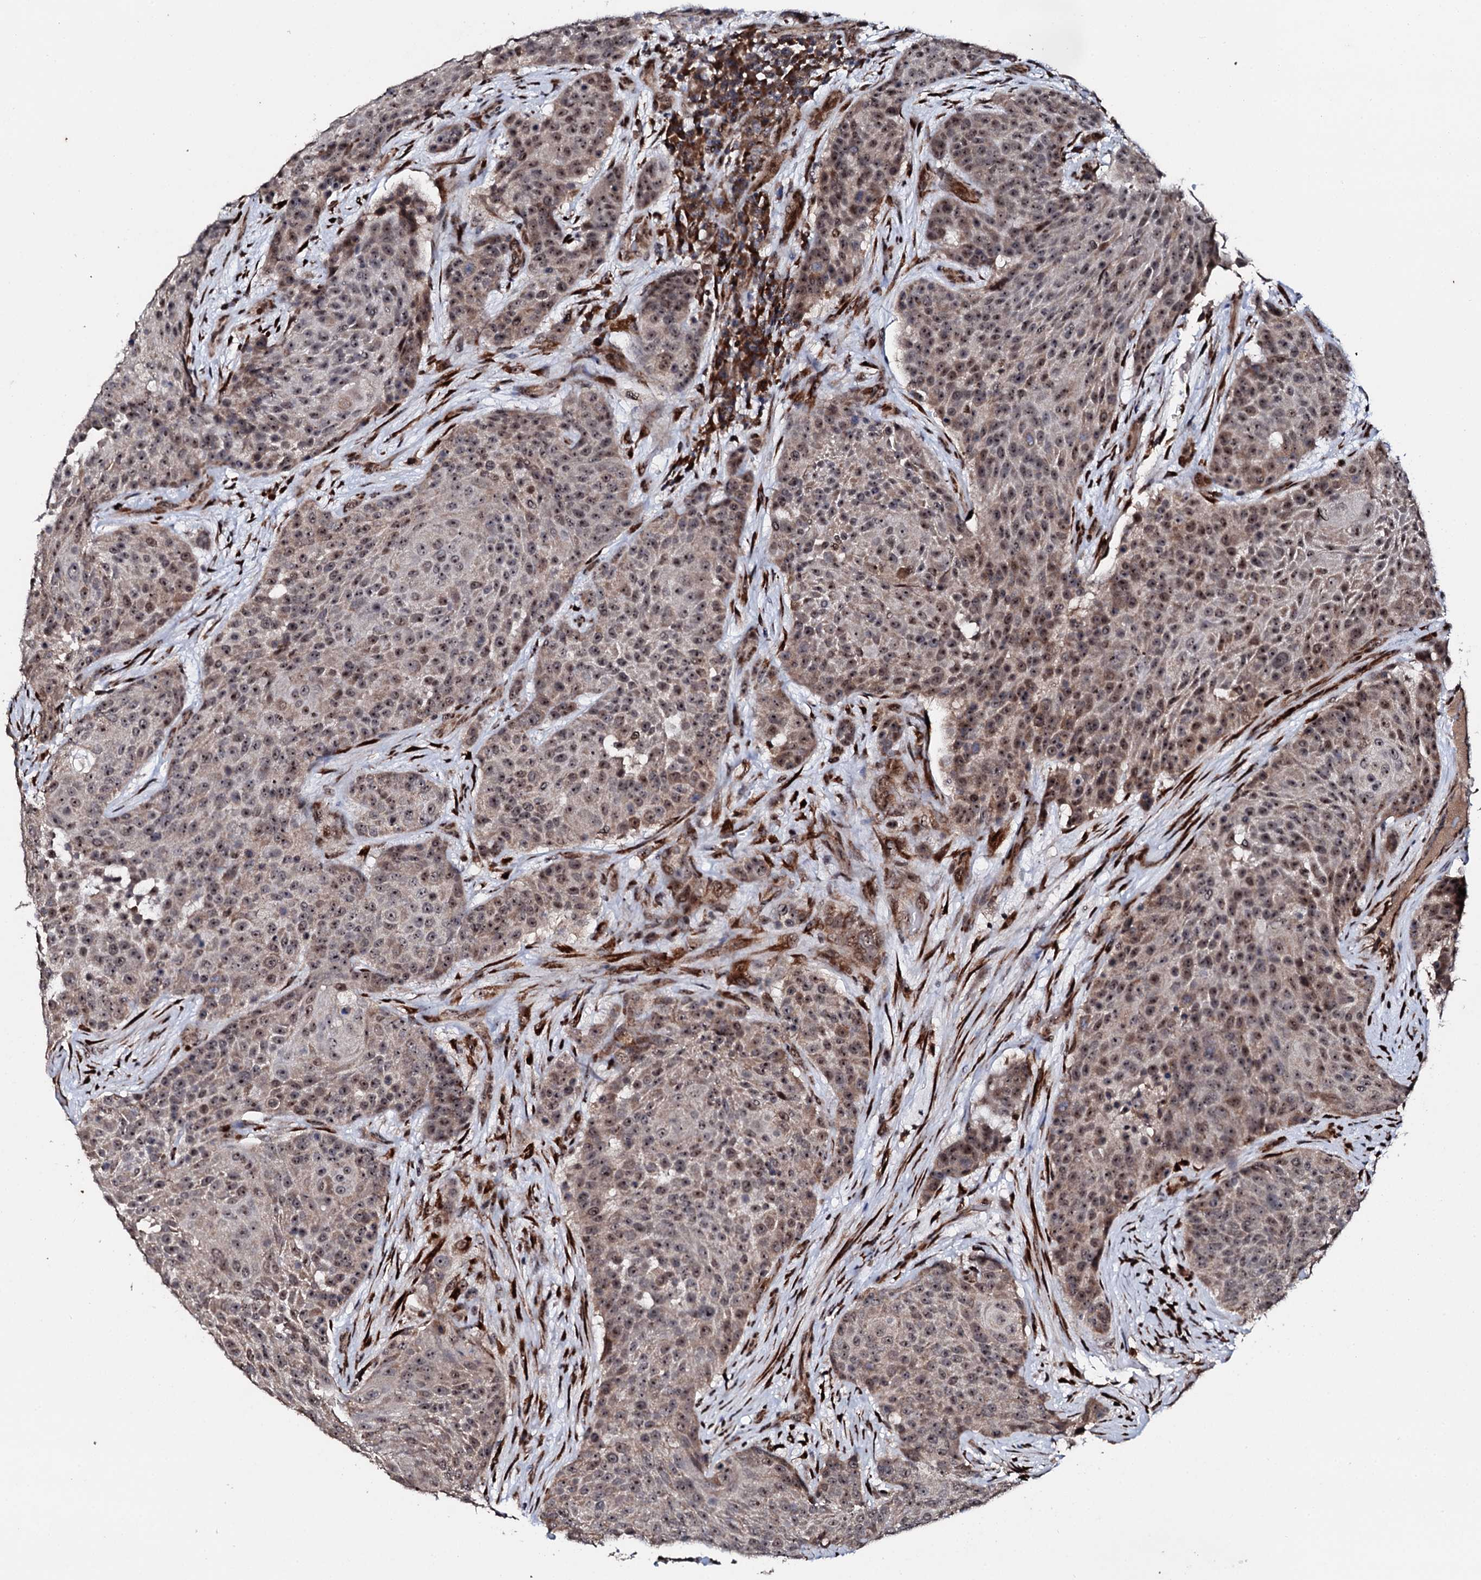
{"staining": {"intensity": "moderate", "quantity": "<25%", "location": "nuclear"}, "tissue": "urothelial cancer", "cell_type": "Tumor cells", "image_type": "cancer", "snomed": [{"axis": "morphology", "description": "Urothelial carcinoma, High grade"}, {"axis": "topography", "description": "Urinary bladder"}], "caption": "The micrograph shows staining of high-grade urothelial carcinoma, revealing moderate nuclear protein expression (brown color) within tumor cells.", "gene": "FAM111A", "patient": {"sex": "female", "age": 63}}